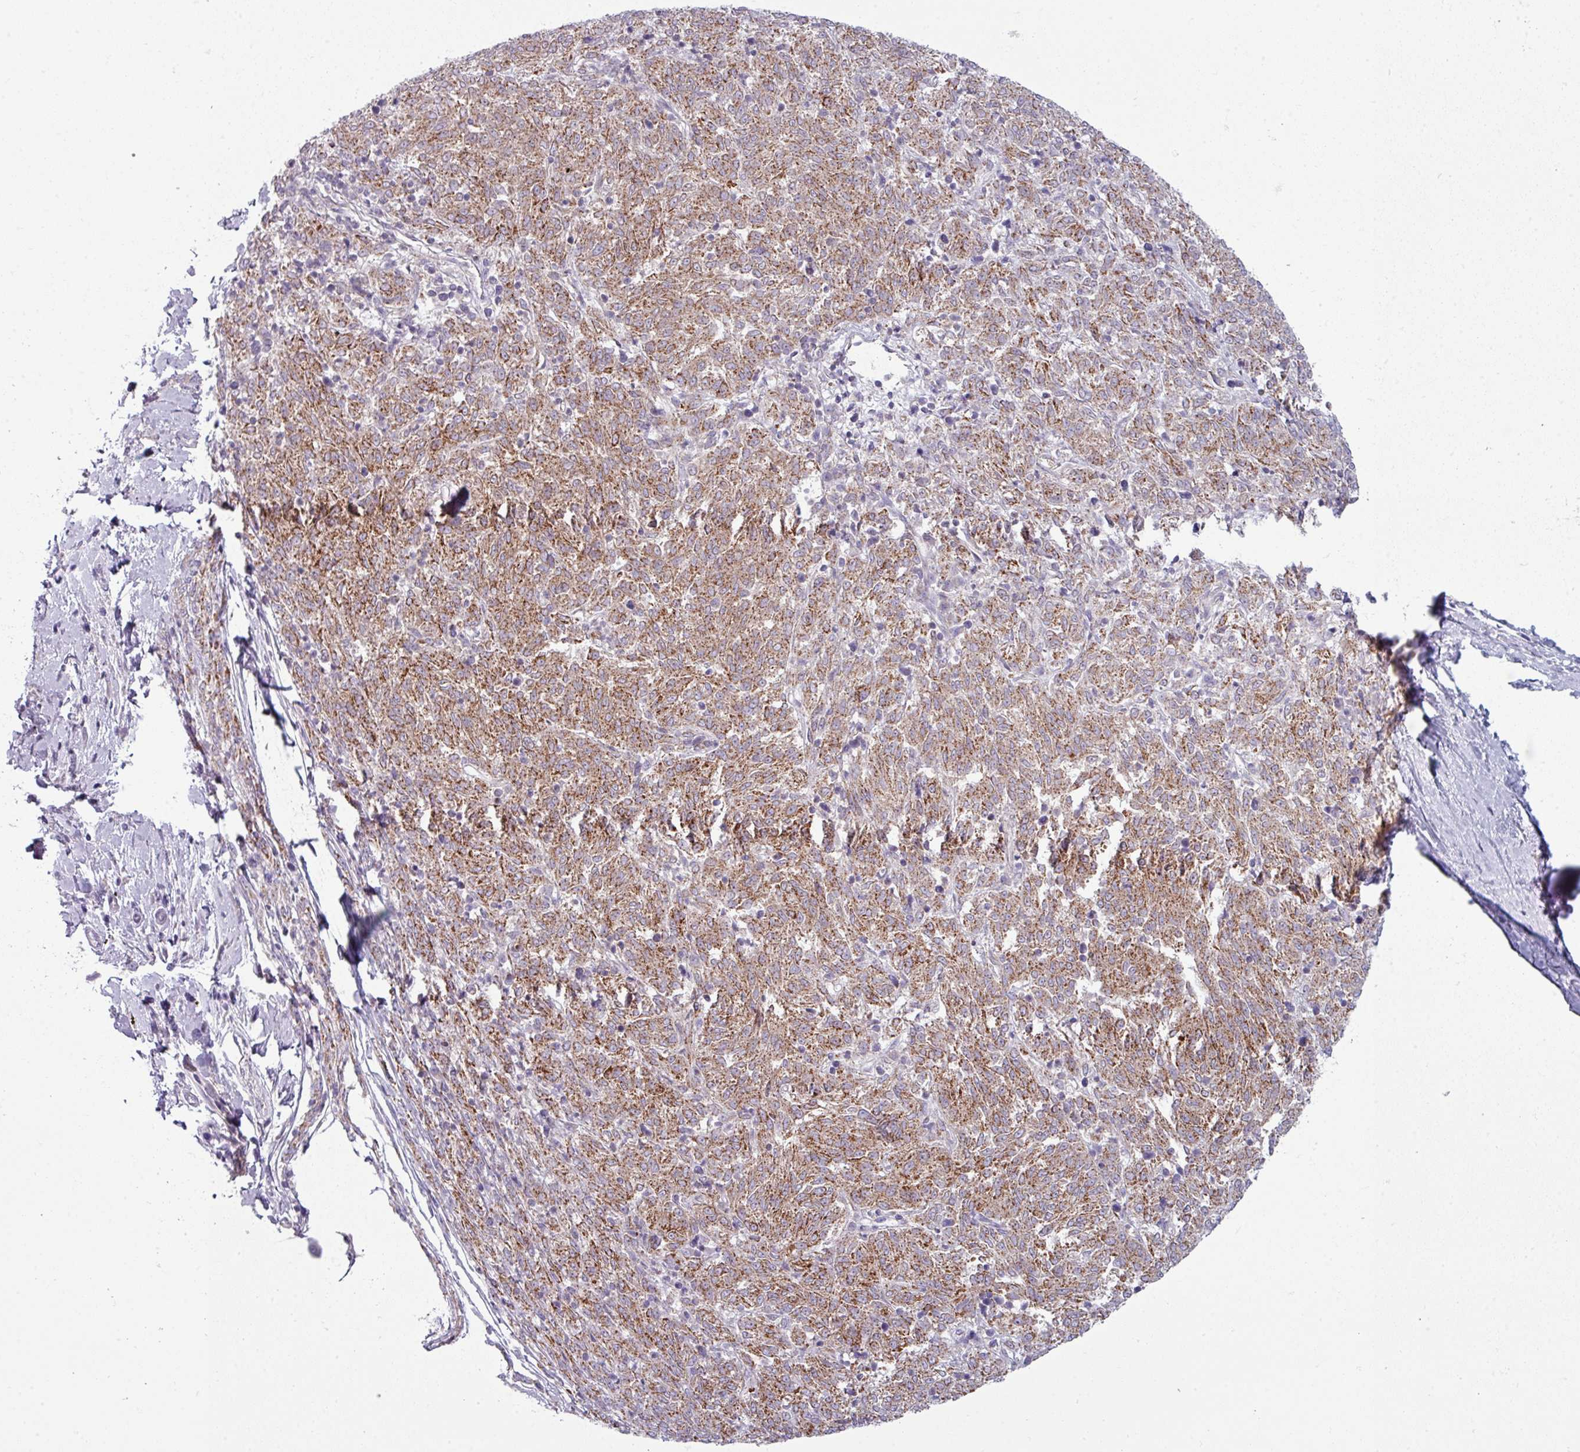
{"staining": {"intensity": "moderate", "quantity": ">75%", "location": "cytoplasmic/membranous"}, "tissue": "melanoma", "cell_type": "Tumor cells", "image_type": "cancer", "snomed": [{"axis": "morphology", "description": "Malignant melanoma, NOS"}, {"axis": "topography", "description": "Skin"}], "caption": "The micrograph displays staining of malignant melanoma, revealing moderate cytoplasmic/membranous protein expression (brown color) within tumor cells. (brown staining indicates protein expression, while blue staining denotes nuclei).", "gene": "ZNF615", "patient": {"sex": "female", "age": 72}}